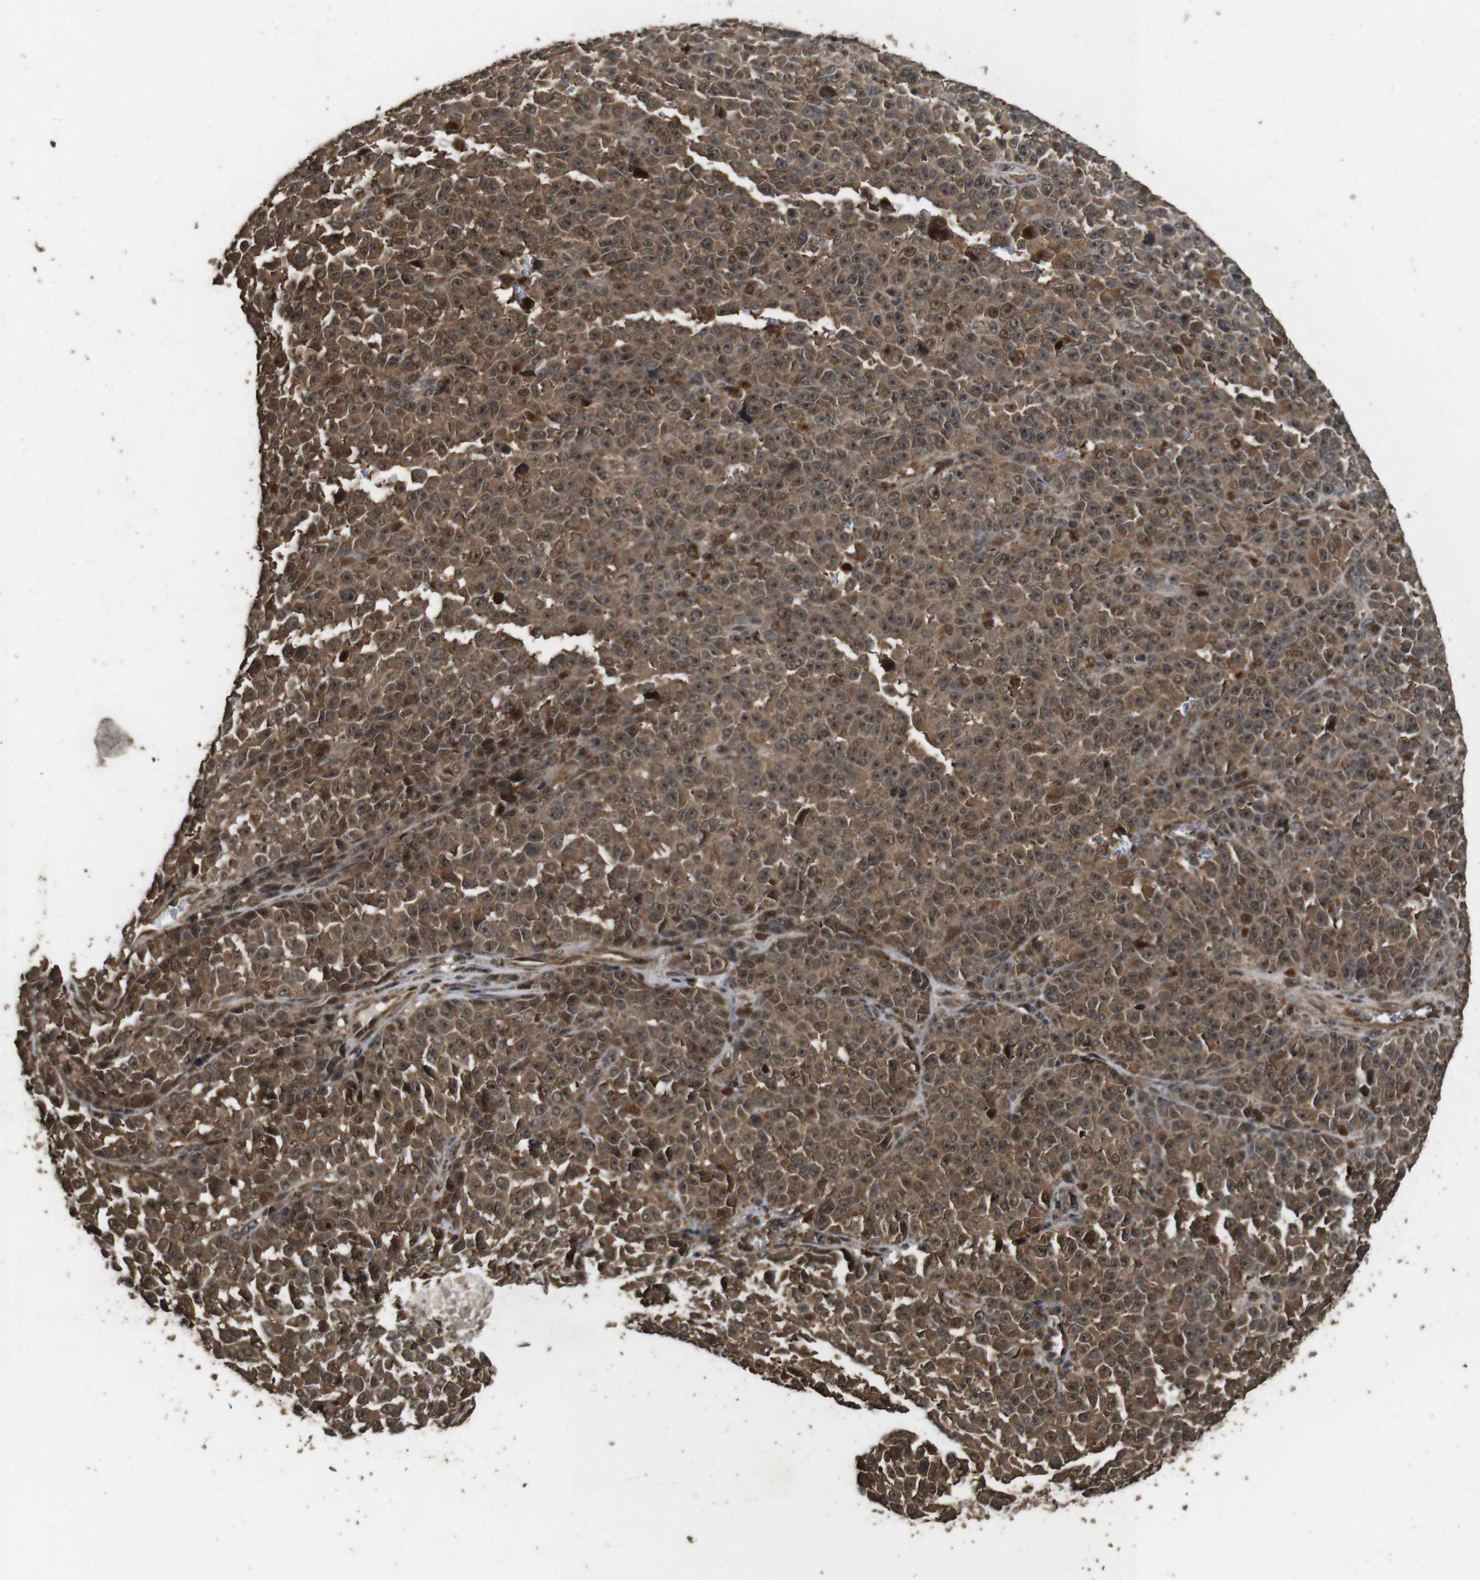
{"staining": {"intensity": "moderate", "quantity": ">75%", "location": "cytoplasmic/membranous,nuclear"}, "tissue": "melanoma", "cell_type": "Tumor cells", "image_type": "cancer", "snomed": [{"axis": "morphology", "description": "Malignant melanoma, NOS"}, {"axis": "topography", "description": "Skin"}], "caption": "Immunohistochemical staining of melanoma shows medium levels of moderate cytoplasmic/membranous and nuclear expression in approximately >75% of tumor cells. The protein of interest is stained brown, and the nuclei are stained in blue (DAB IHC with brightfield microscopy, high magnification).", "gene": "RRAS2", "patient": {"sex": "female", "age": 82}}